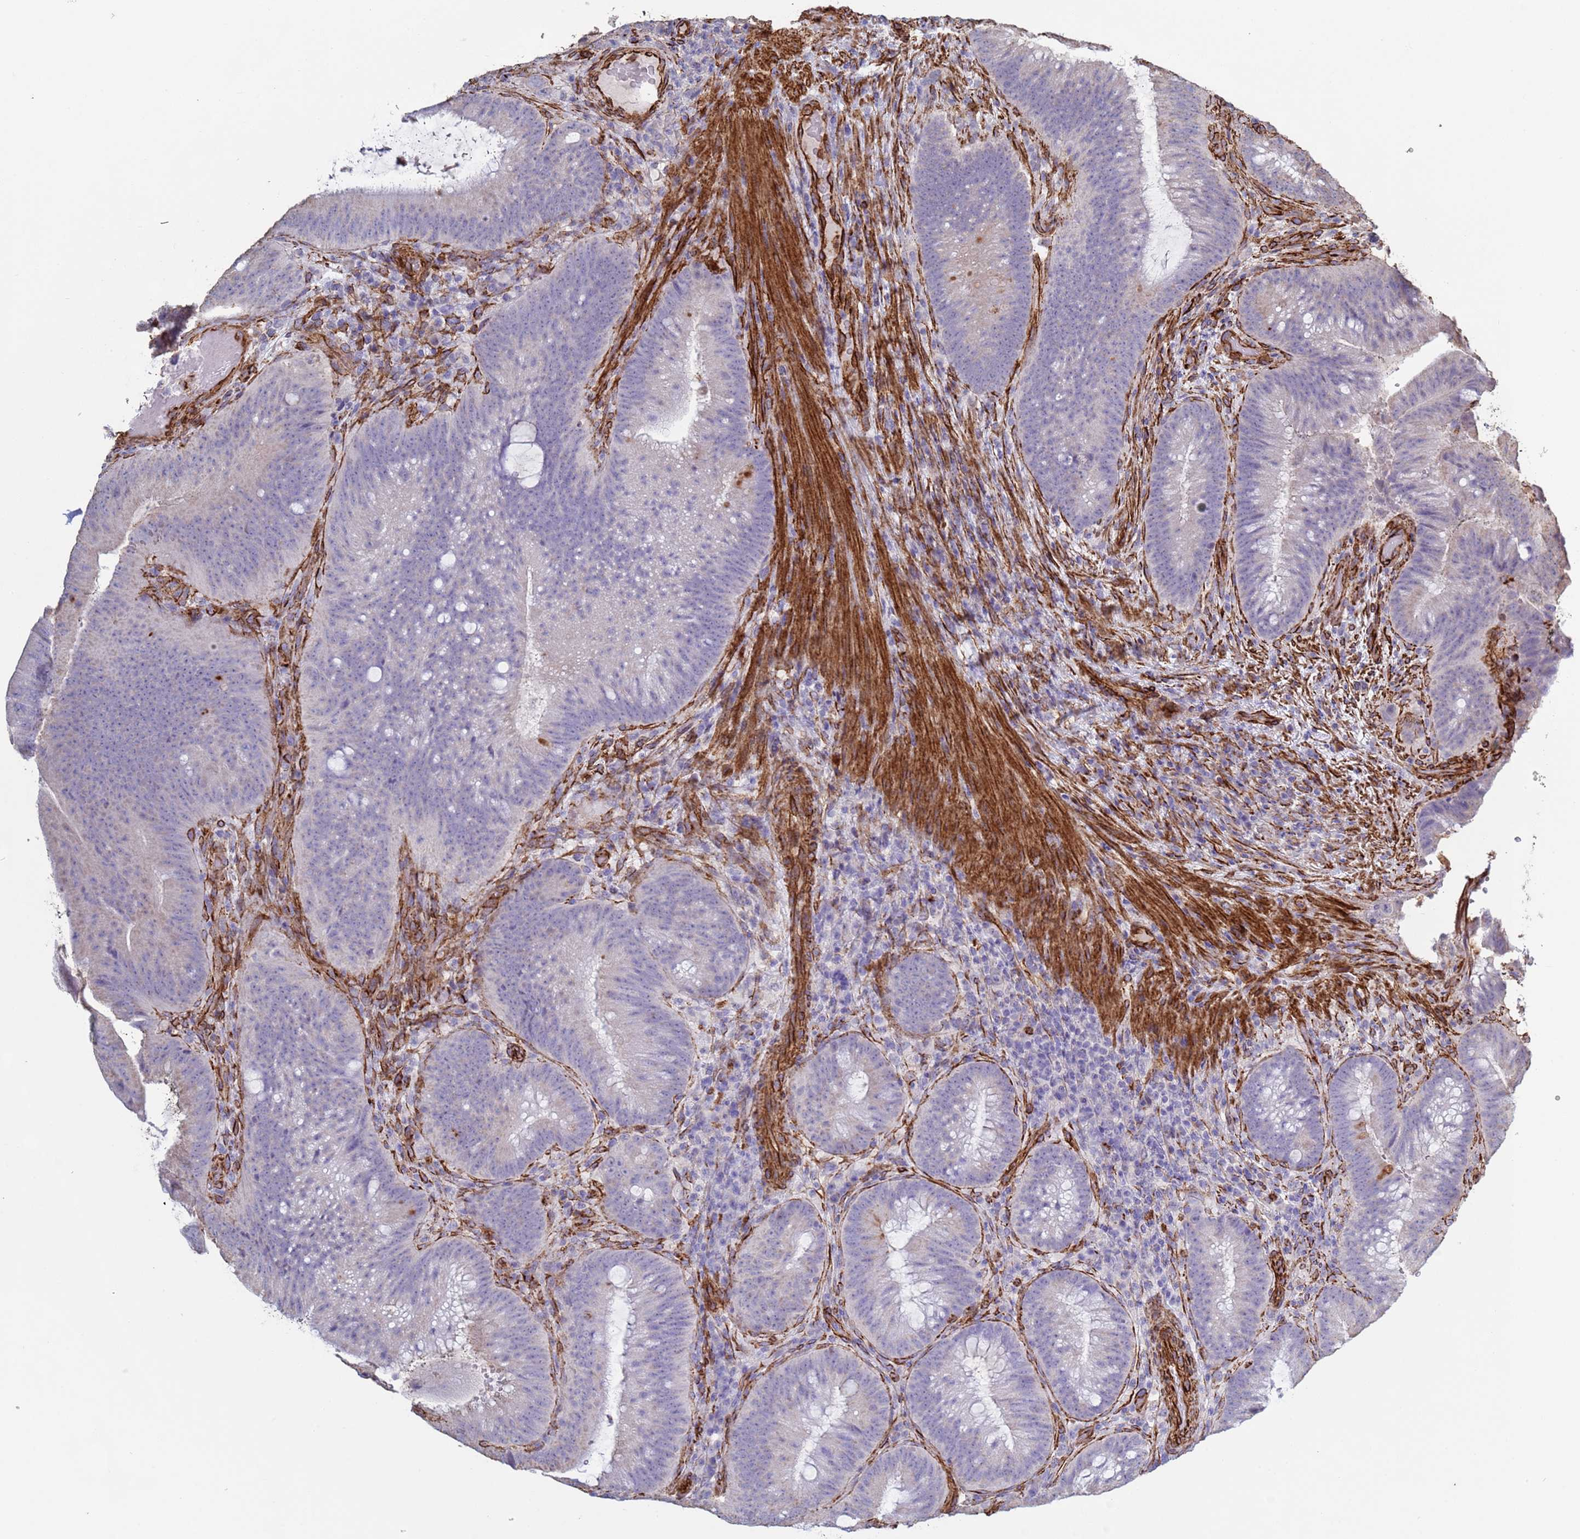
{"staining": {"intensity": "negative", "quantity": "none", "location": "none"}, "tissue": "colorectal cancer", "cell_type": "Tumor cells", "image_type": "cancer", "snomed": [{"axis": "morphology", "description": "Adenocarcinoma, NOS"}, {"axis": "topography", "description": "Colon"}], "caption": "DAB (3,3'-diaminobenzidine) immunohistochemical staining of human colorectal cancer demonstrates no significant expression in tumor cells.", "gene": "GASK1A", "patient": {"sex": "female", "age": 43}}